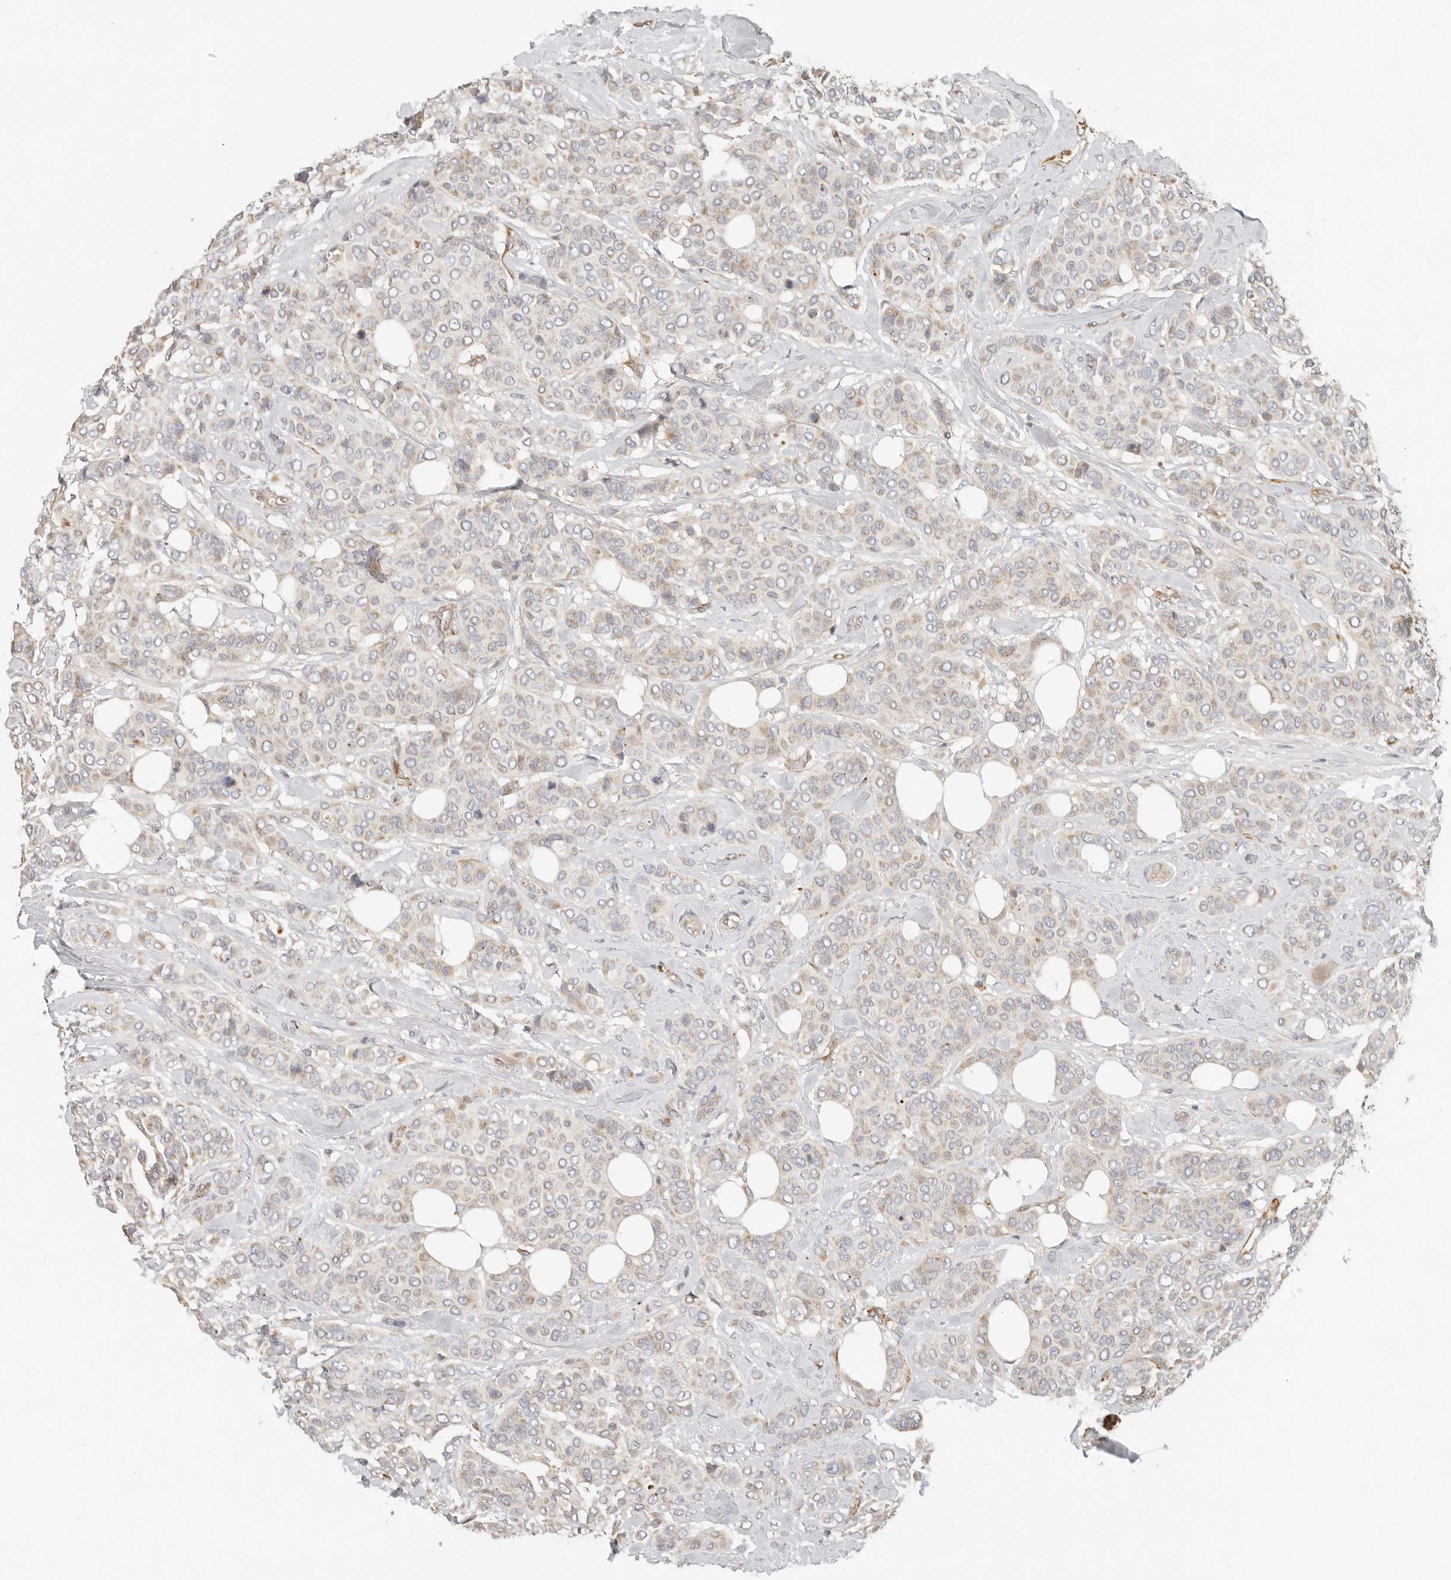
{"staining": {"intensity": "weak", "quantity": "<25%", "location": "cytoplasmic/membranous"}, "tissue": "breast cancer", "cell_type": "Tumor cells", "image_type": "cancer", "snomed": [{"axis": "morphology", "description": "Lobular carcinoma"}, {"axis": "topography", "description": "Breast"}], "caption": "There is no significant staining in tumor cells of breast cancer (lobular carcinoma).", "gene": "SPRING1", "patient": {"sex": "female", "age": 51}}